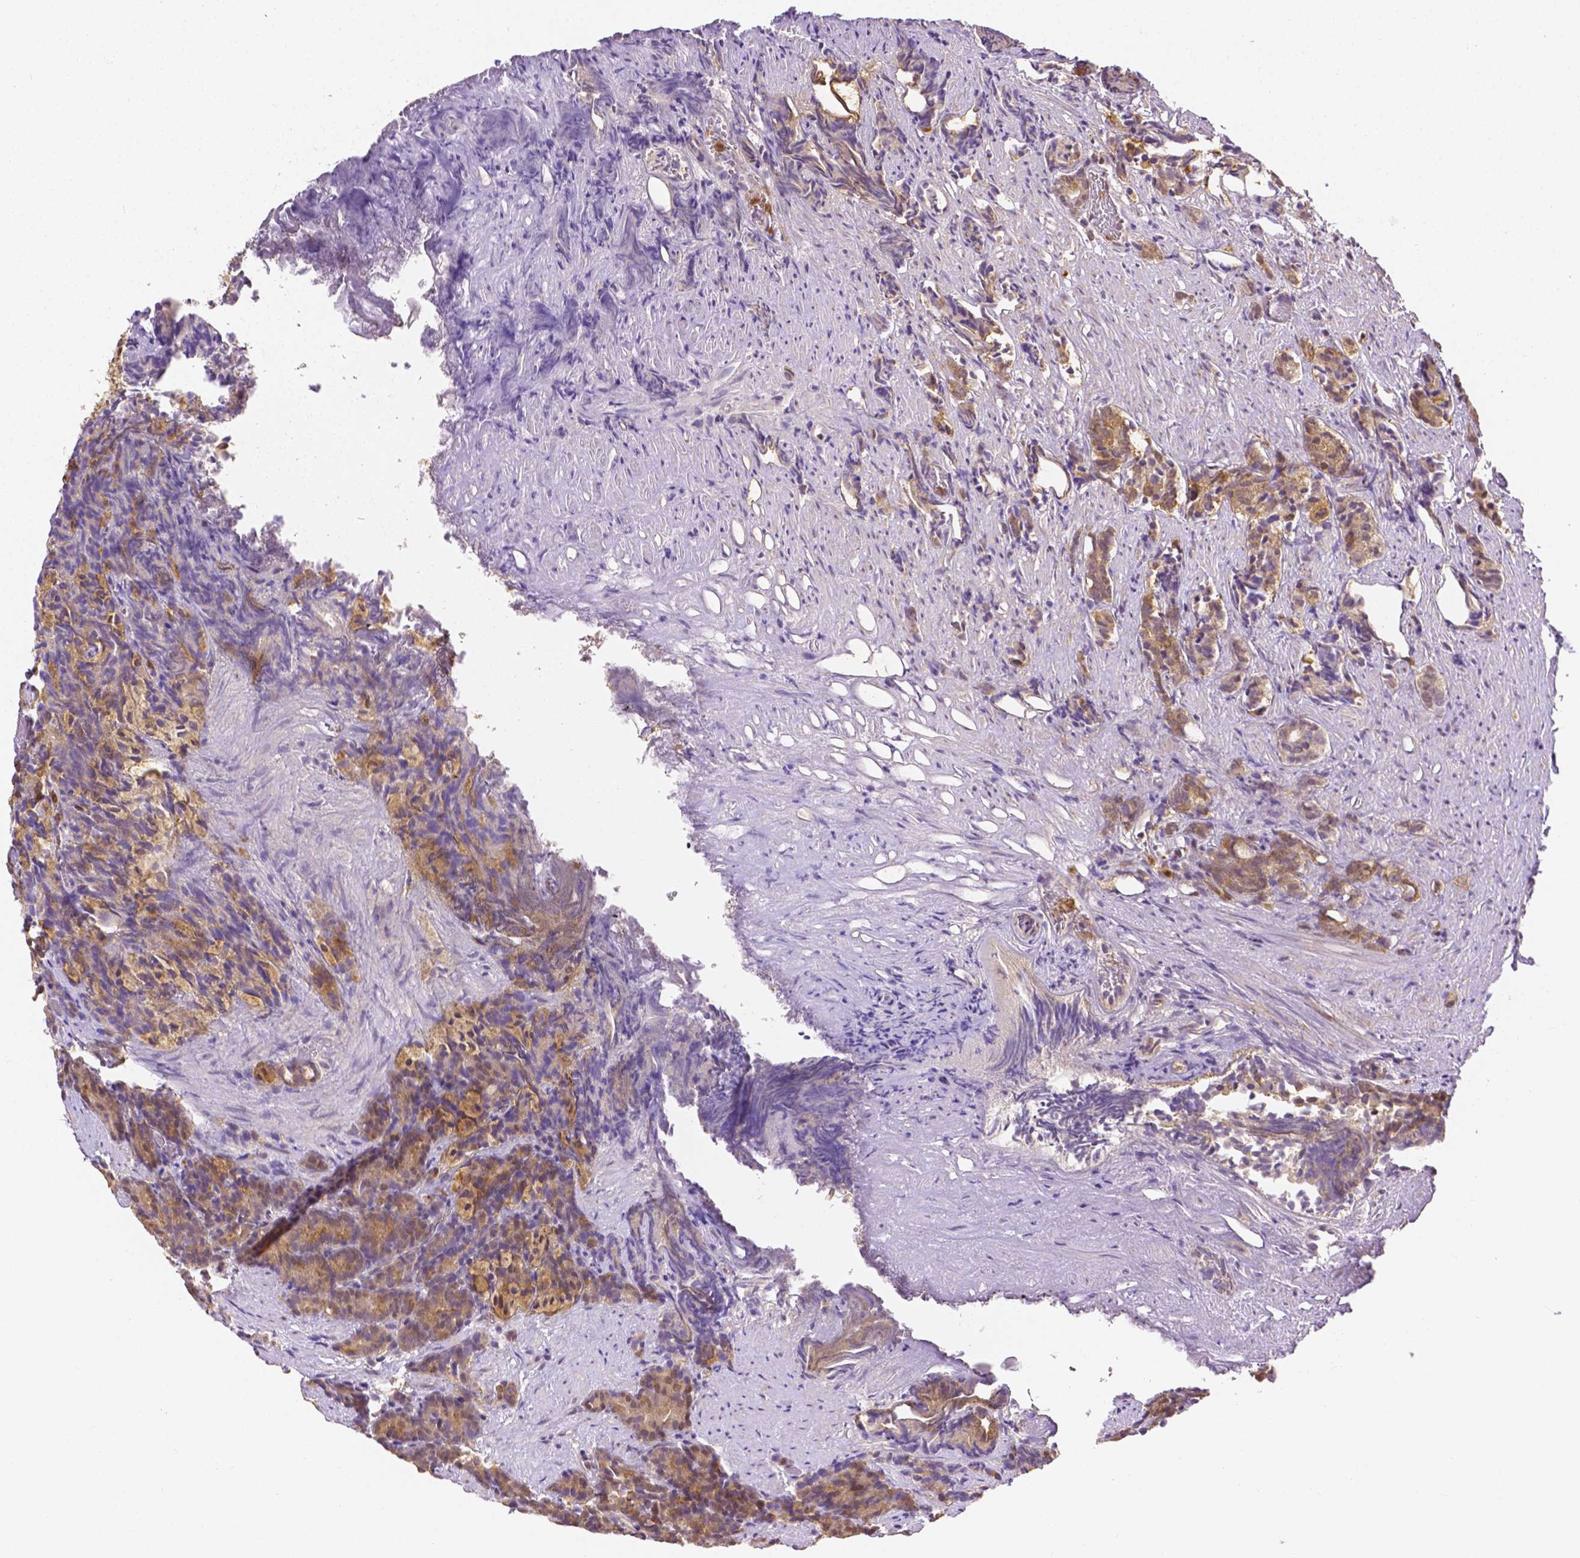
{"staining": {"intensity": "moderate", "quantity": ">75%", "location": "cytoplasmic/membranous"}, "tissue": "prostate cancer", "cell_type": "Tumor cells", "image_type": "cancer", "snomed": [{"axis": "morphology", "description": "Adenocarcinoma, High grade"}, {"axis": "topography", "description": "Prostate"}], "caption": "Tumor cells exhibit medium levels of moderate cytoplasmic/membranous positivity in approximately >75% of cells in human prostate cancer. The protein of interest is shown in brown color, while the nuclei are stained blue.", "gene": "ZNRD2", "patient": {"sex": "male", "age": 84}}